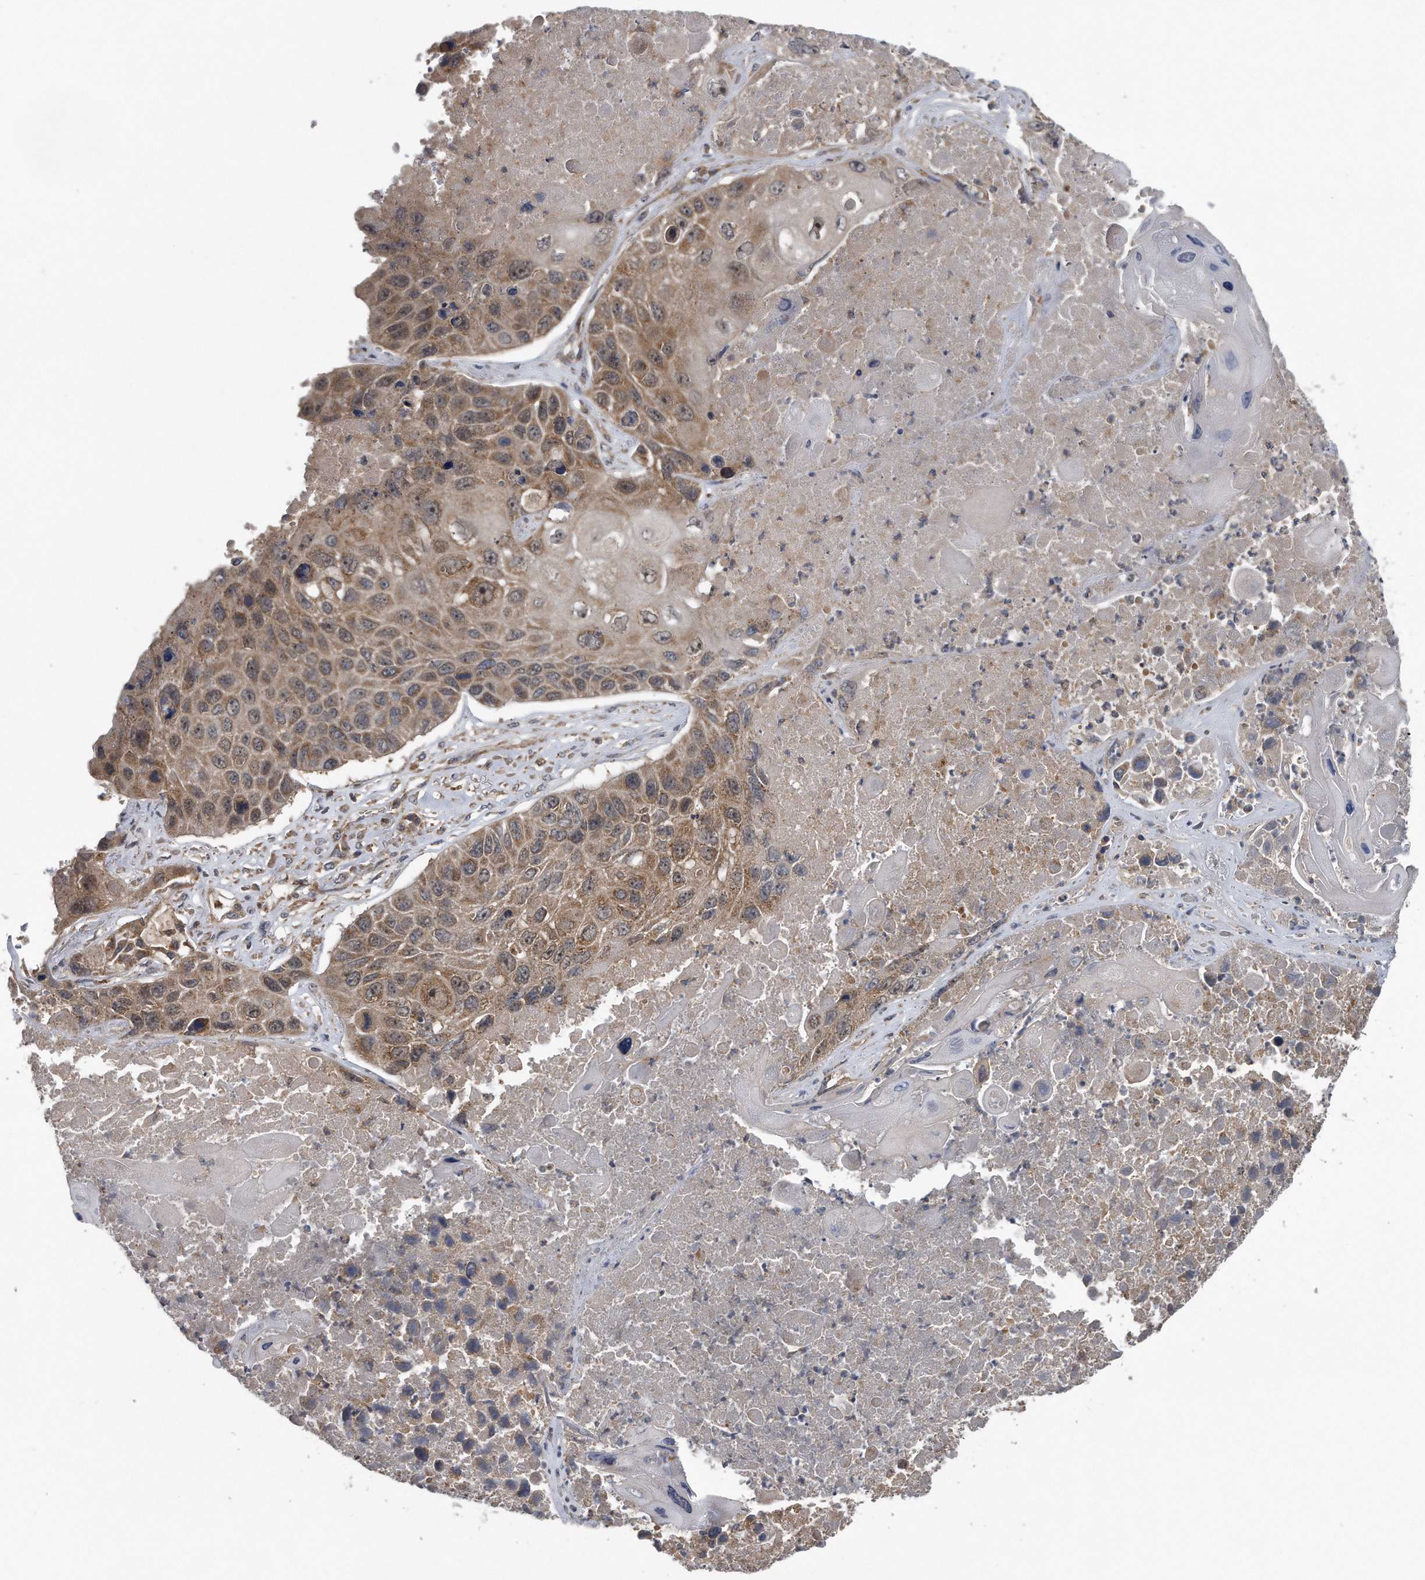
{"staining": {"intensity": "weak", "quantity": ">75%", "location": "cytoplasmic/membranous"}, "tissue": "lung cancer", "cell_type": "Tumor cells", "image_type": "cancer", "snomed": [{"axis": "morphology", "description": "Squamous cell carcinoma, NOS"}, {"axis": "topography", "description": "Lung"}], "caption": "DAB (3,3'-diaminobenzidine) immunohistochemical staining of lung squamous cell carcinoma reveals weak cytoplasmic/membranous protein expression in approximately >75% of tumor cells.", "gene": "ALPK2", "patient": {"sex": "male", "age": 61}}